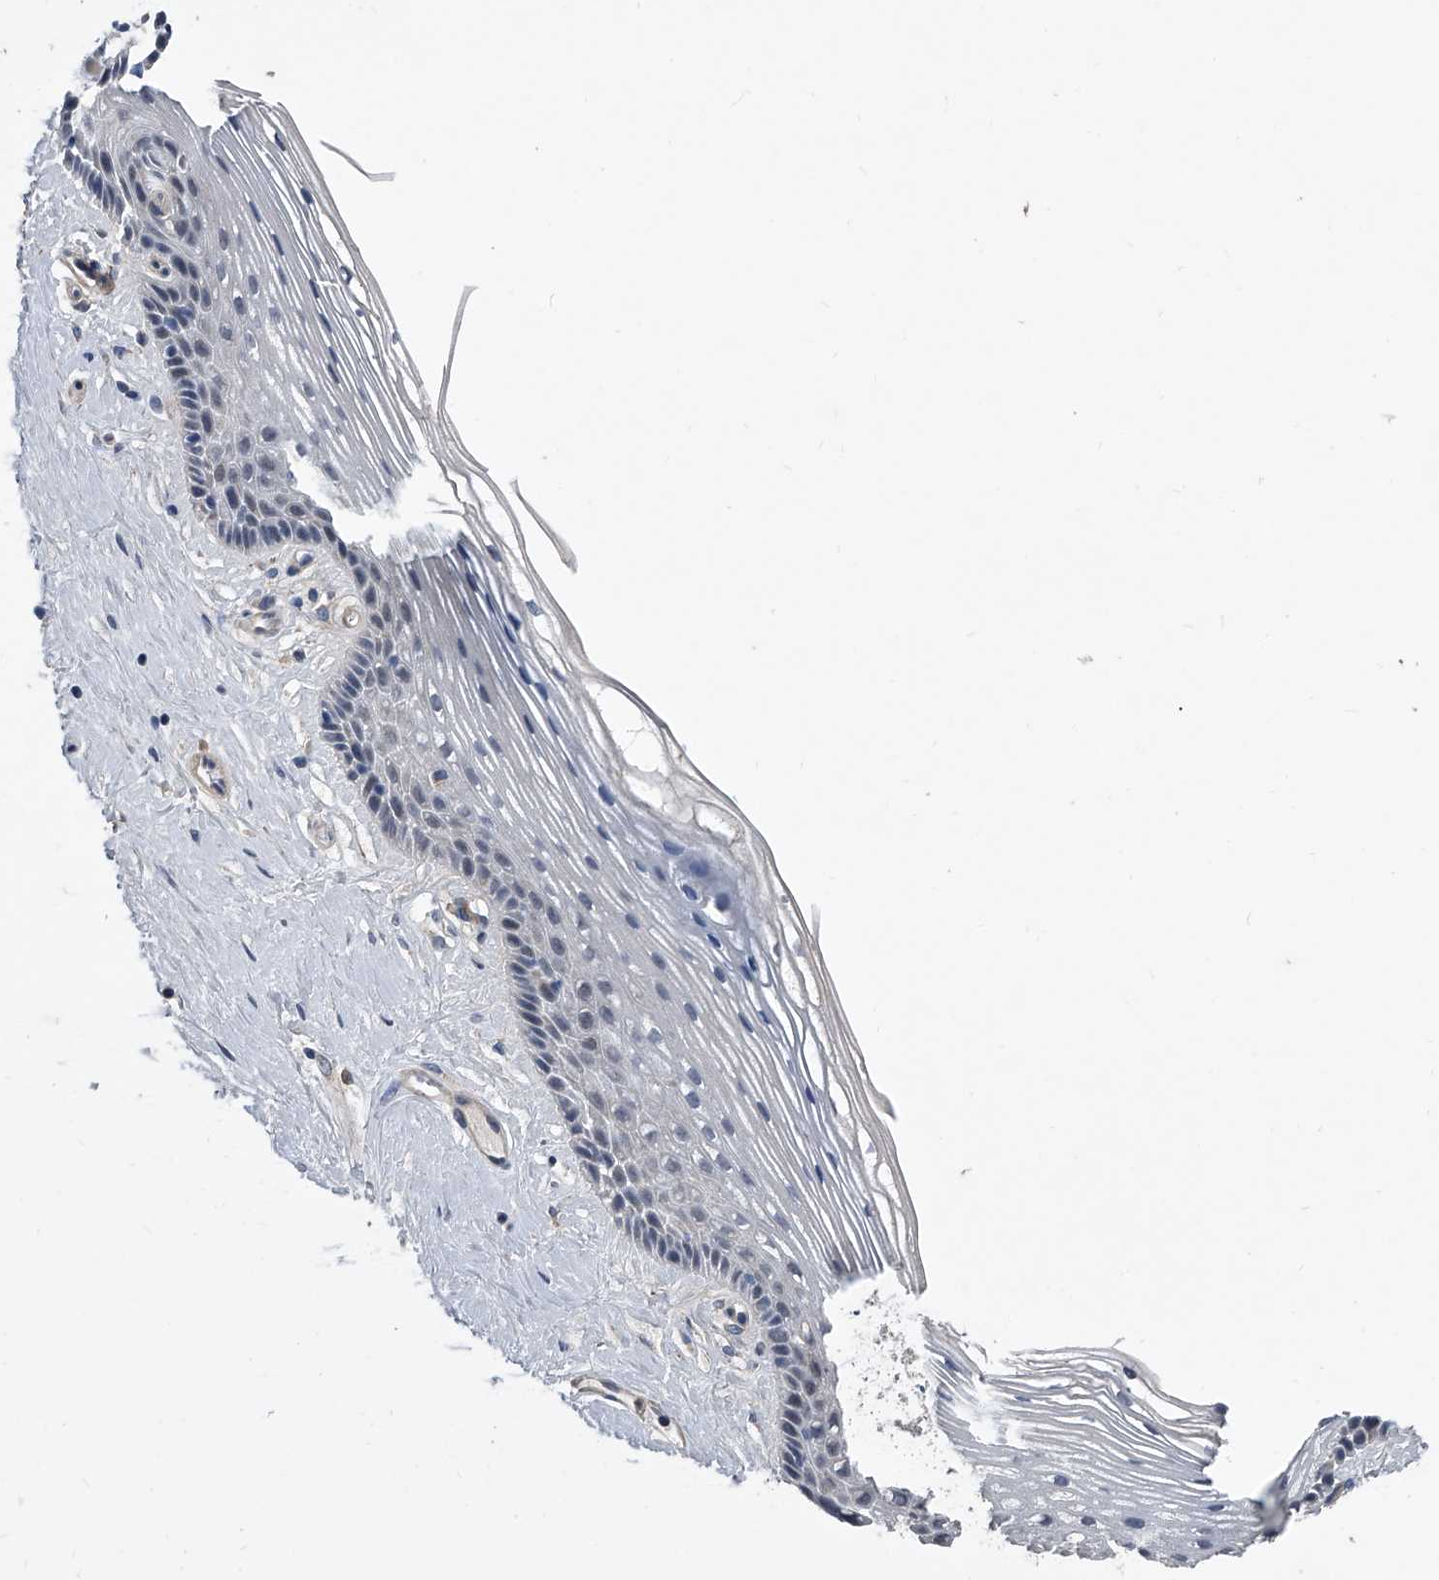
{"staining": {"intensity": "negative", "quantity": "none", "location": "none"}, "tissue": "vagina", "cell_type": "Squamous epithelial cells", "image_type": "normal", "snomed": [{"axis": "morphology", "description": "Normal tissue, NOS"}, {"axis": "topography", "description": "Vagina"}], "caption": "Squamous epithelial cells show no significant protein expression in normal vagina.", "gene": "PHACTR1", "patient": {"sex": "female", "age": 46}}